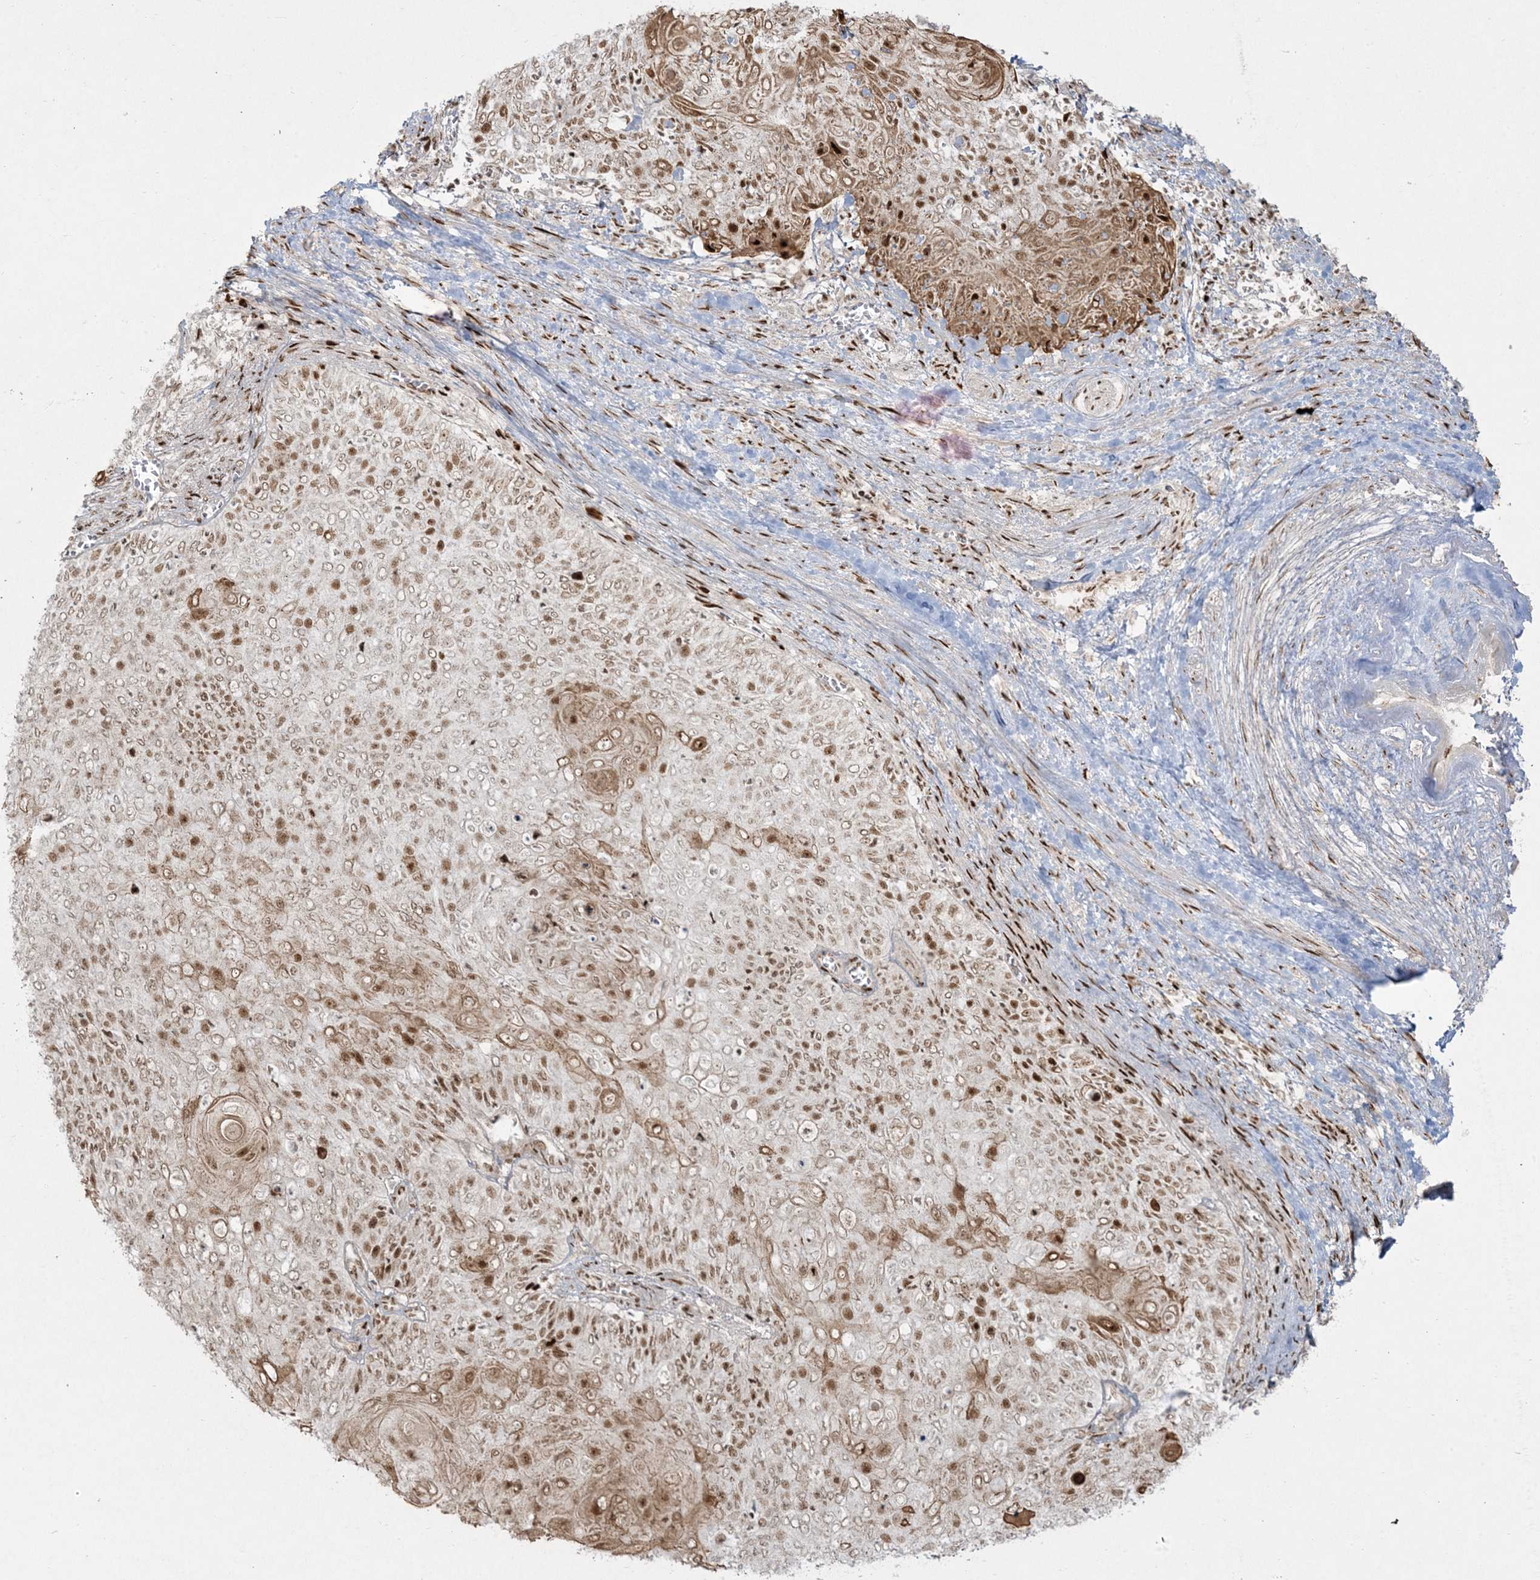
{"staining": {"intensity": "moderate", "quantity": "25%-75%", "location": "cytoplasmic/membranous,nuclear"}, "tissue": "cervical cancer", "cell_type": "Tumor cells", "image_type": "cancer", "snomed": [{"axis": "morphology", "description": "Squamous cell carcinoma, NOS"}, {"axis": "topography", "description": "Cervix"}], "caption": "A histopathology image of cervical squamous cell carcinoma stained for a protein displays moderate cytoplasmic/membranous and nuclear brown staining in tumor cells.", "gene": "RBM10", "patient": {"sex": "female", "age": 39}}